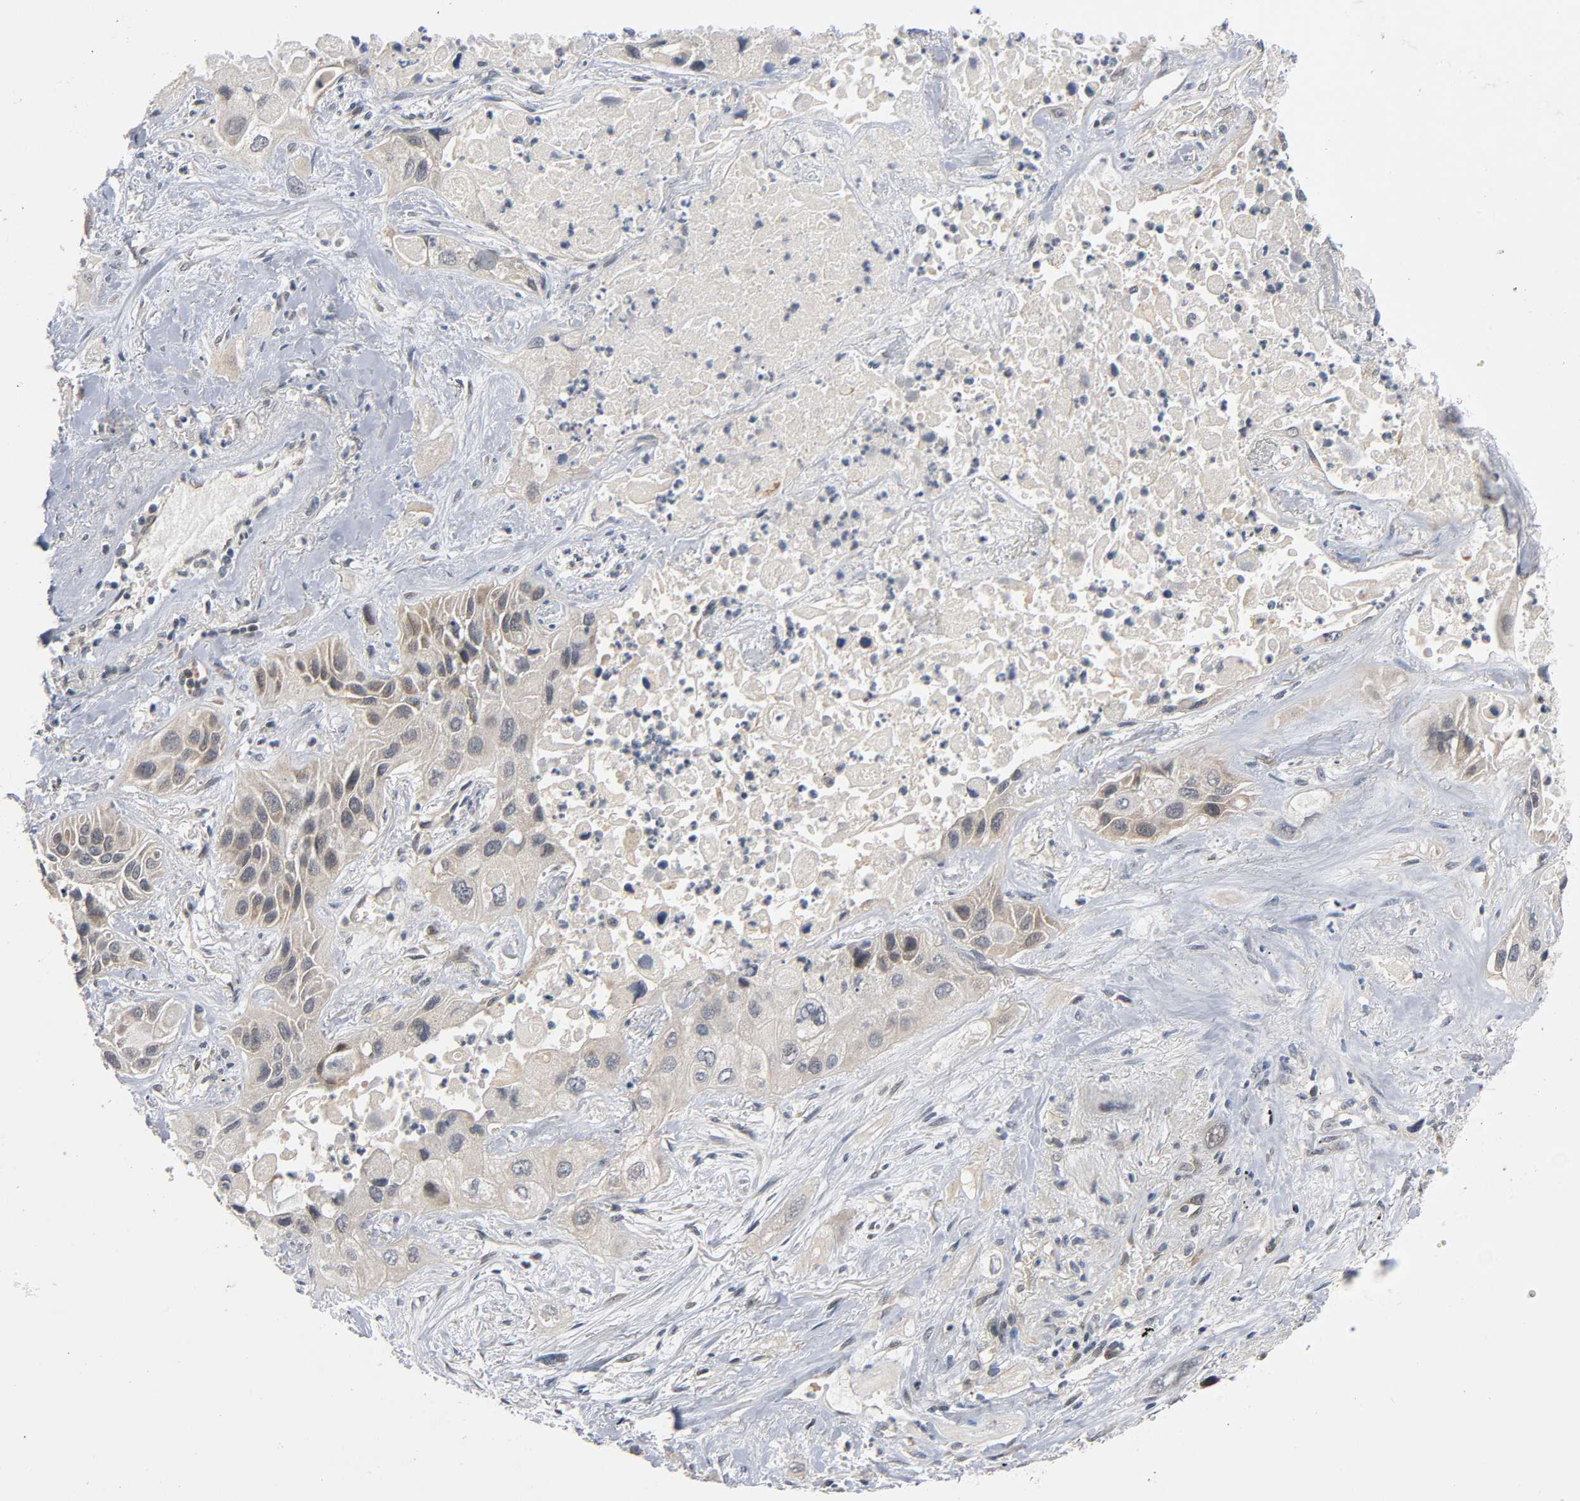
{"staining": {"intensity": "weak", "quantity": ">75%", "location": "cytoplasmic/membranous"}, "tissue": "lung cancer", "cell_type": "Tumor cells", "image_type": "cancer", "snomed": [{"axis": "morphology", "description": "Squamous cell carcinoma, NOS"}, {"axis": "topography", "description": "Lung"}], "caption": "Lung cancer stained with a protein marker reveals weak staining in tumor cells.", "gene": "MAPK8", "patient": {"sex": "female", "age": 76}}